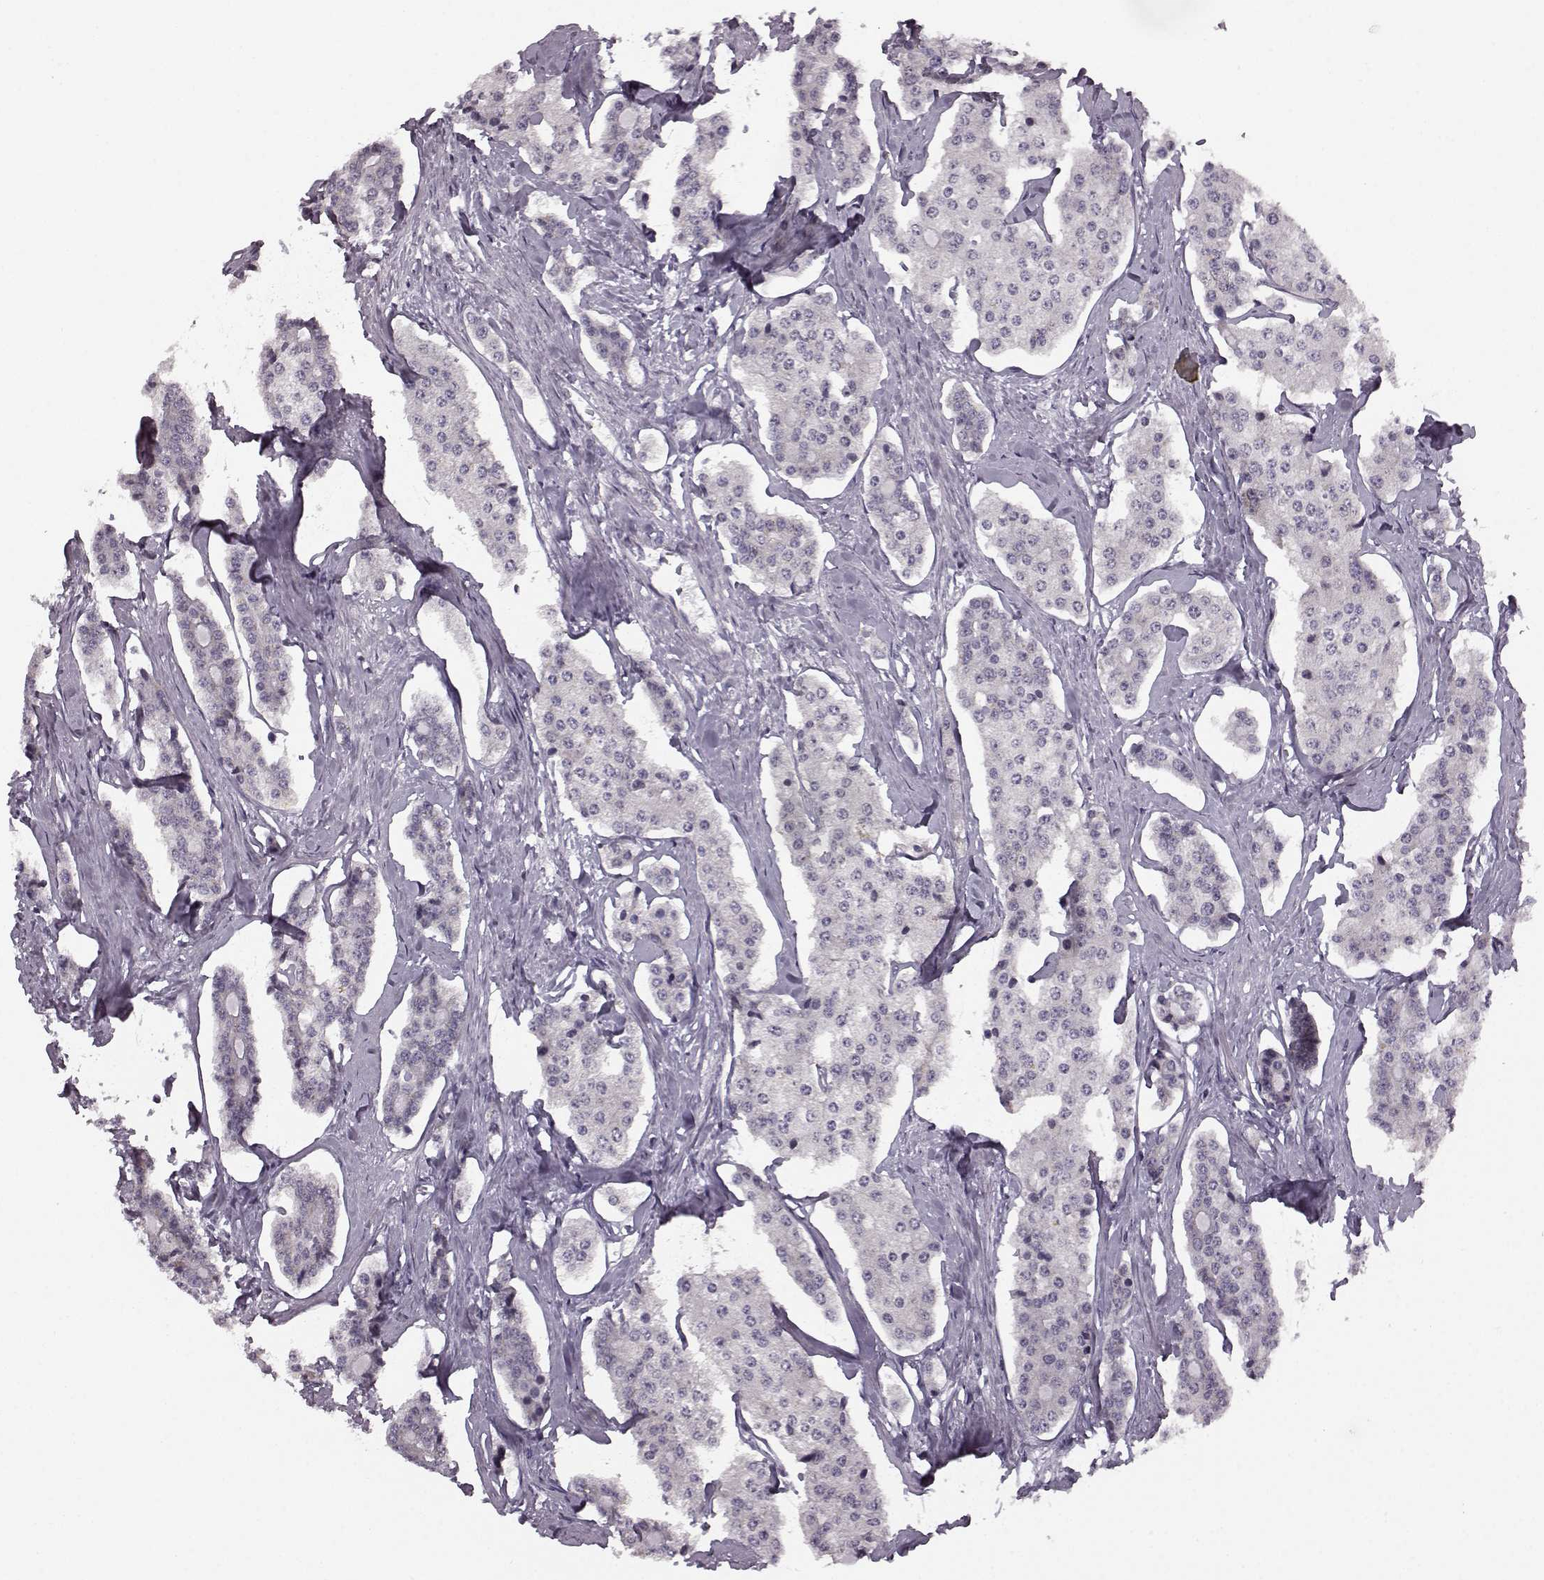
{"staining": {"intensity": "negative", "quantity": "none", "location": "none"}, "tissue": "carcinoid", "cell_type": "Tumor cells", "image_type": "cancer", "snomed": [{"axis": "morphology", "description": "Carcinoid, malignant, NOS"}, {"axis": "topography", "description": "Small intestine"}], "caption": "Immunohistochemistry (IHC) of carcinoid shows no expression in tumor cells.", "gene": "SEMG2", "patient": {"sex": "female", "age": 65}}